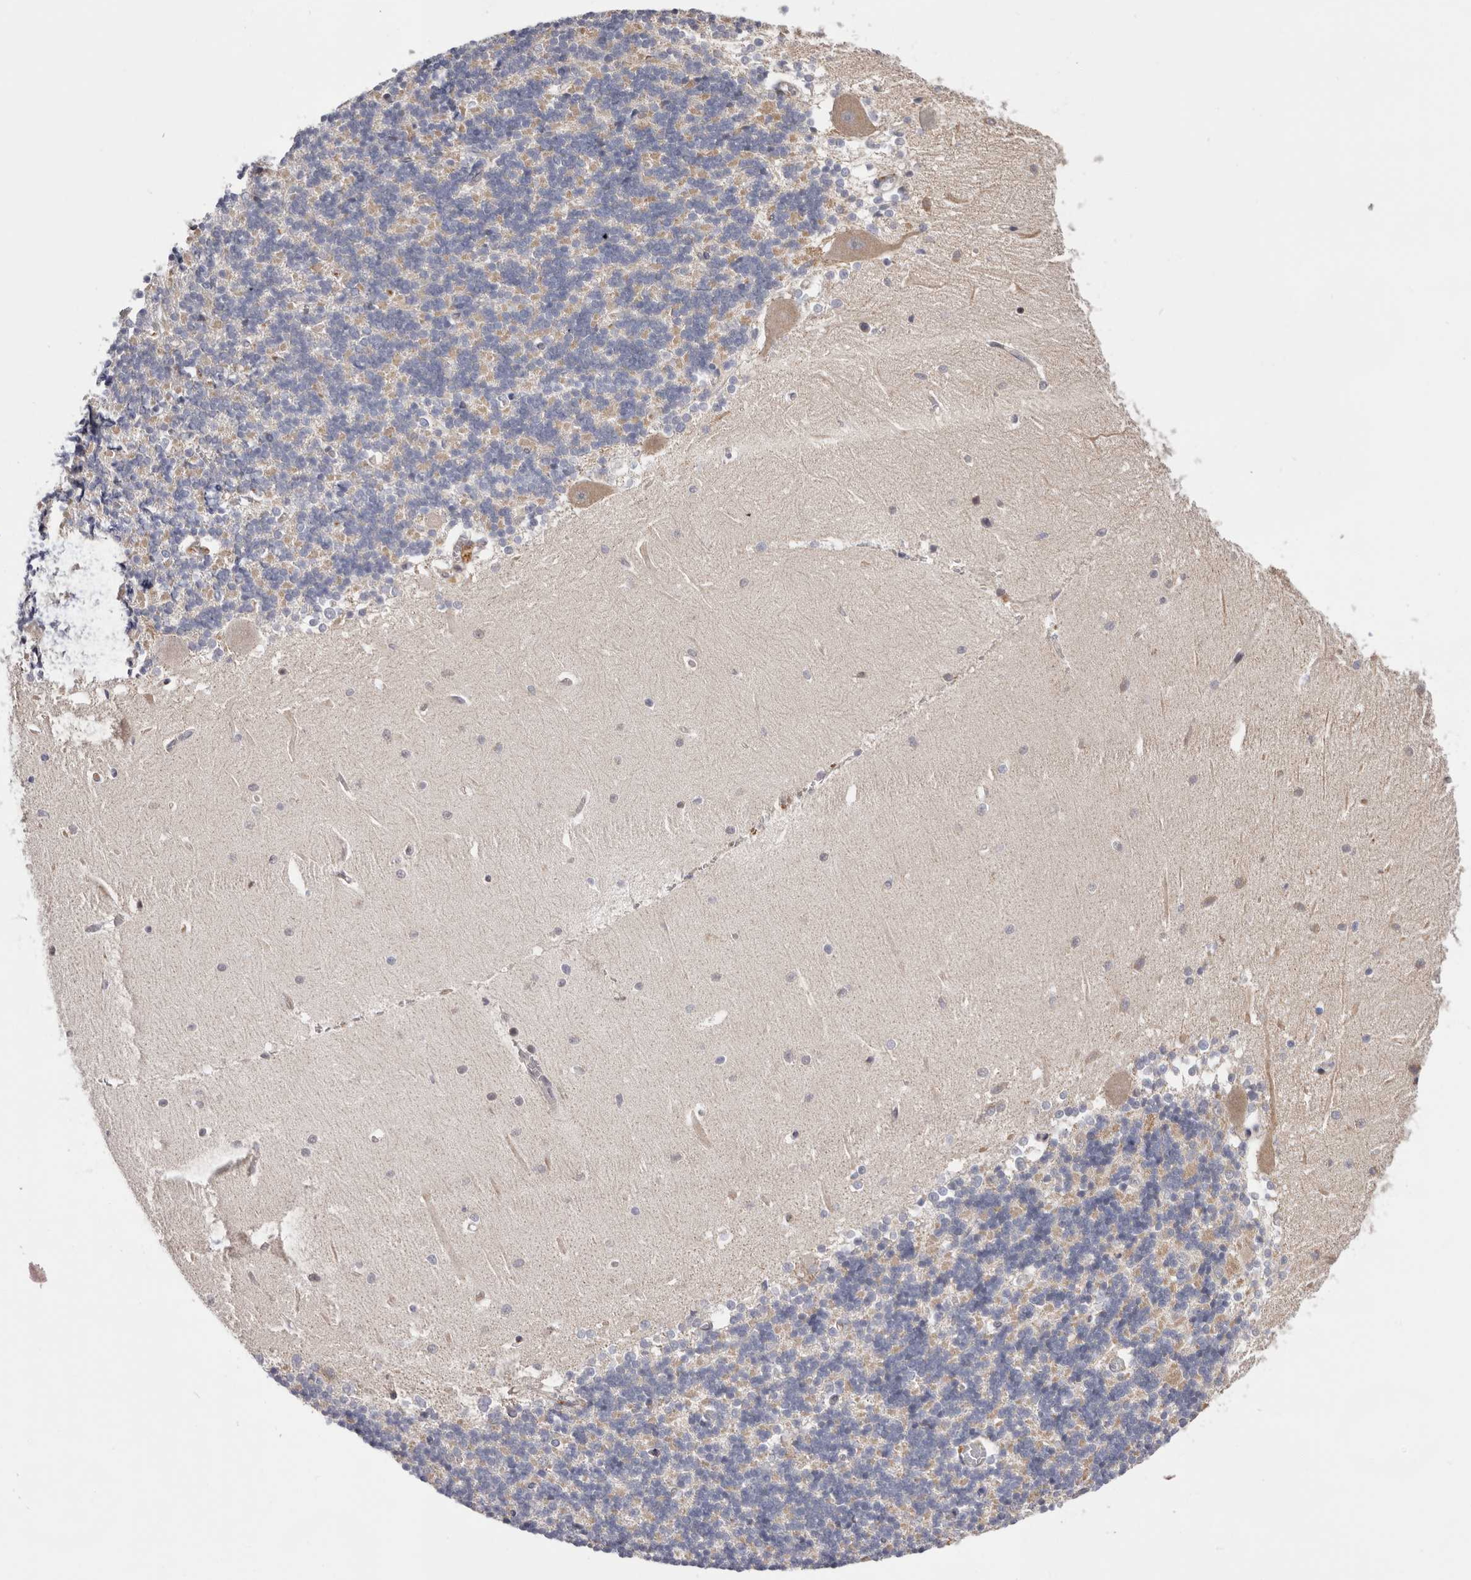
{"staining": {"intensity": "negative", "quantity": "none", "location": "none"}, "tissue": "cerebellum", "cell_type": "Cells in granular layer", "image_type": "normal", "snomed": [{"axis": "morphology", "description": "Normal tissue, NOS"}, {"axis": "topography", "description": "Cerebellum"}], "caption": "High power microscopy image of an immunohistochemistry micrograph of benign cerebellum, revealing no significant expression in cells in granular layer.", "gene": "RNF213", "patient": {"sex": "male", "age": 37}}